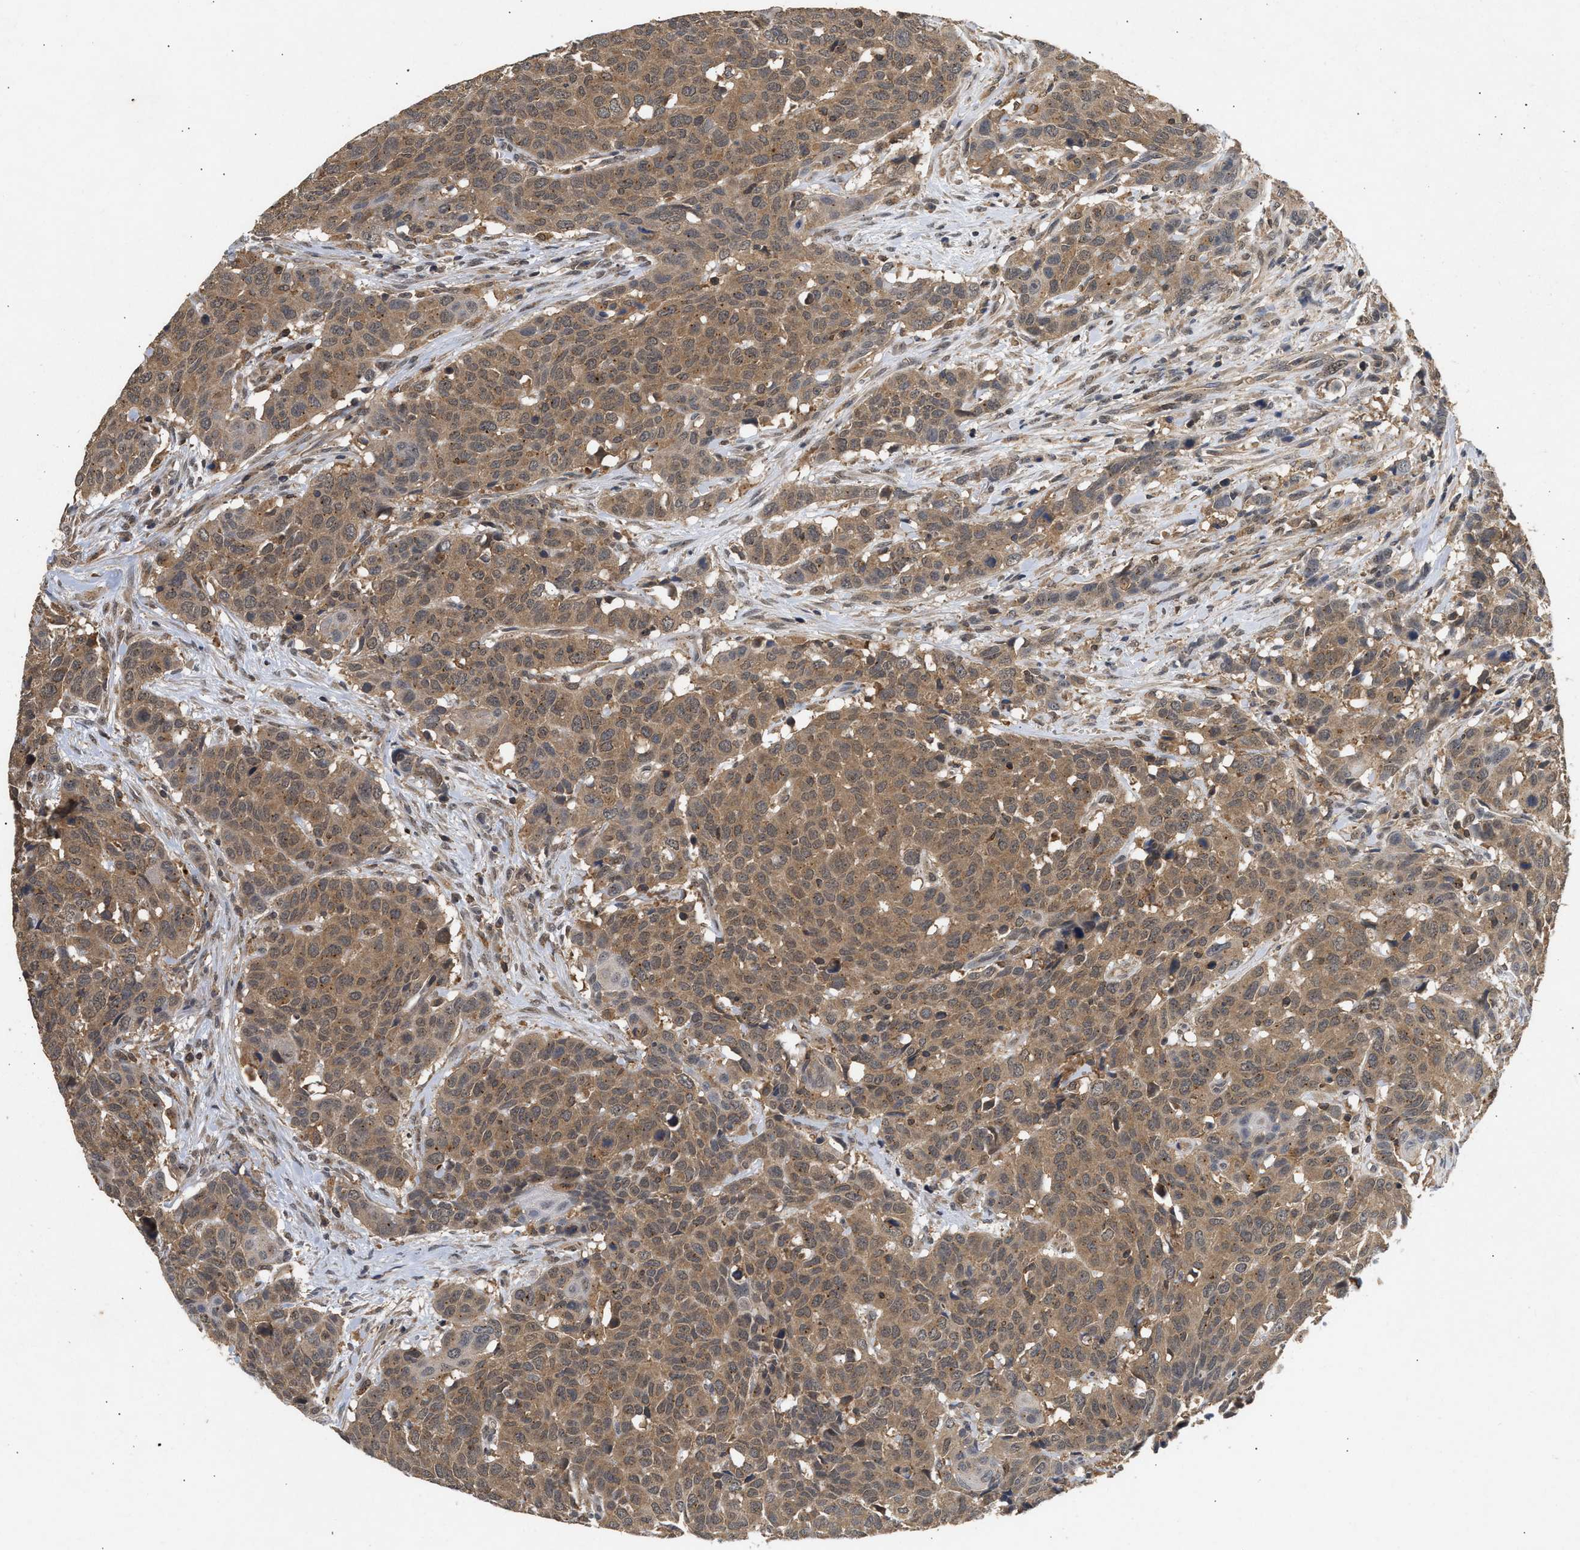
{"staining": {"intensity": "moderate", "quantity": ">75%", "location": "cytoplasmic/membranous"}, "tissue": "head and neck cancer", "cell_type": "Tumor cells", "image_type": "cancer", "snomed": [{"axis": "morphology", "description": "Squamous cell carcinoma, NOS"}, {"axis": "topography", "description": "Head-Neck"}], "caption": "Squamous cell carcinoma (head and neck) was stained to show a protein in brown. There is medium levels of moderate cytoplasmic/membranous staining in about >75% of tumor cells.", "gene": "FITM1", "patient": {"sex": "male", "age": 66}}